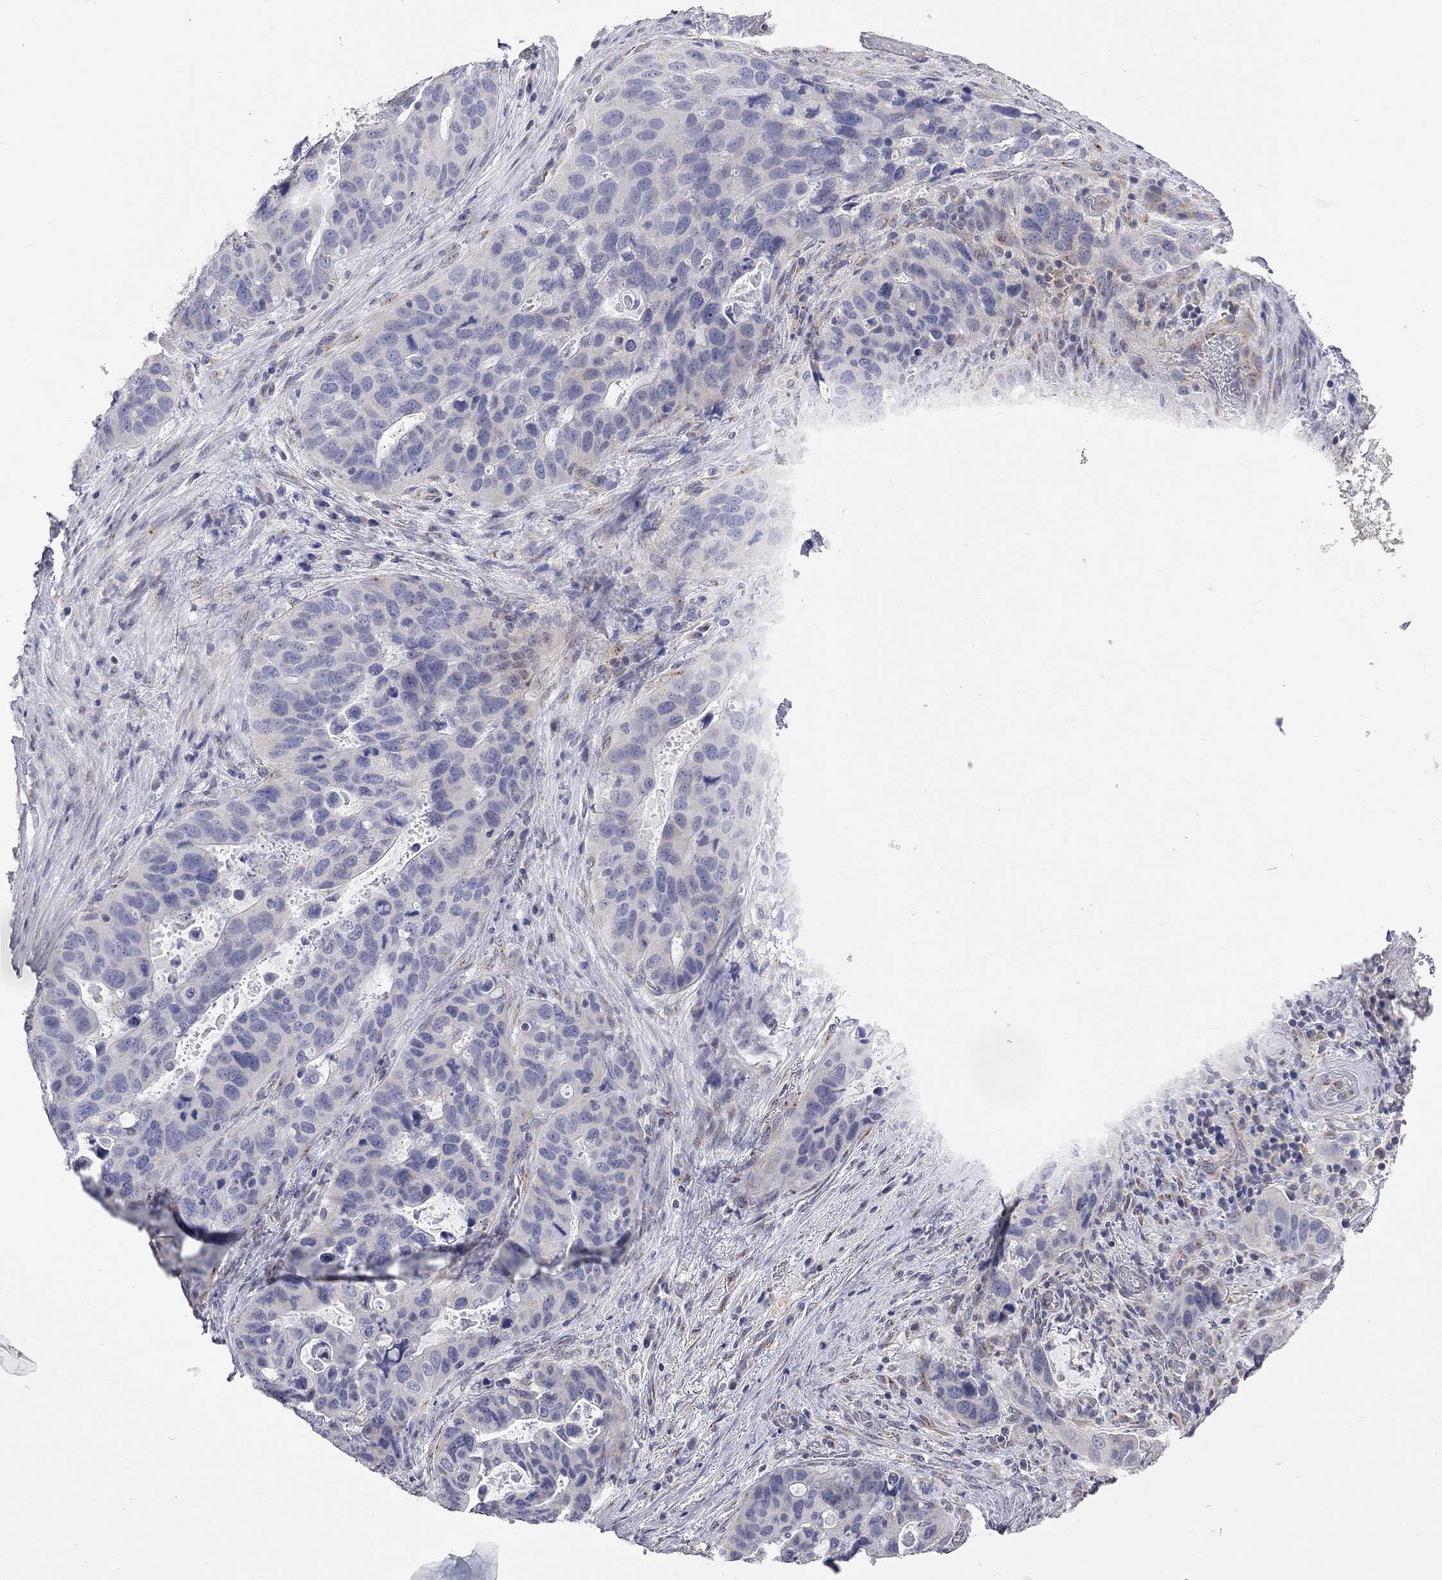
{"staining": {"intensity": "negative", "quantity": "none", "location": "none"}, "tissue": "stomach cancer", "cell_type": "Tumor cells", "image_type": "cancer", "snomed": [{"axis": "morphology", "description": "Adenocarcinoma, NOS"}, {"axis": "topography", "description": "Stomach"}], "caption": "This is an IHC photomicrograph of stomach cancer (adenocarcinoma). There is no positivity in tumor cells.", "gene": "OPRK1", "patient": {"sex": "male", "age": 54}}